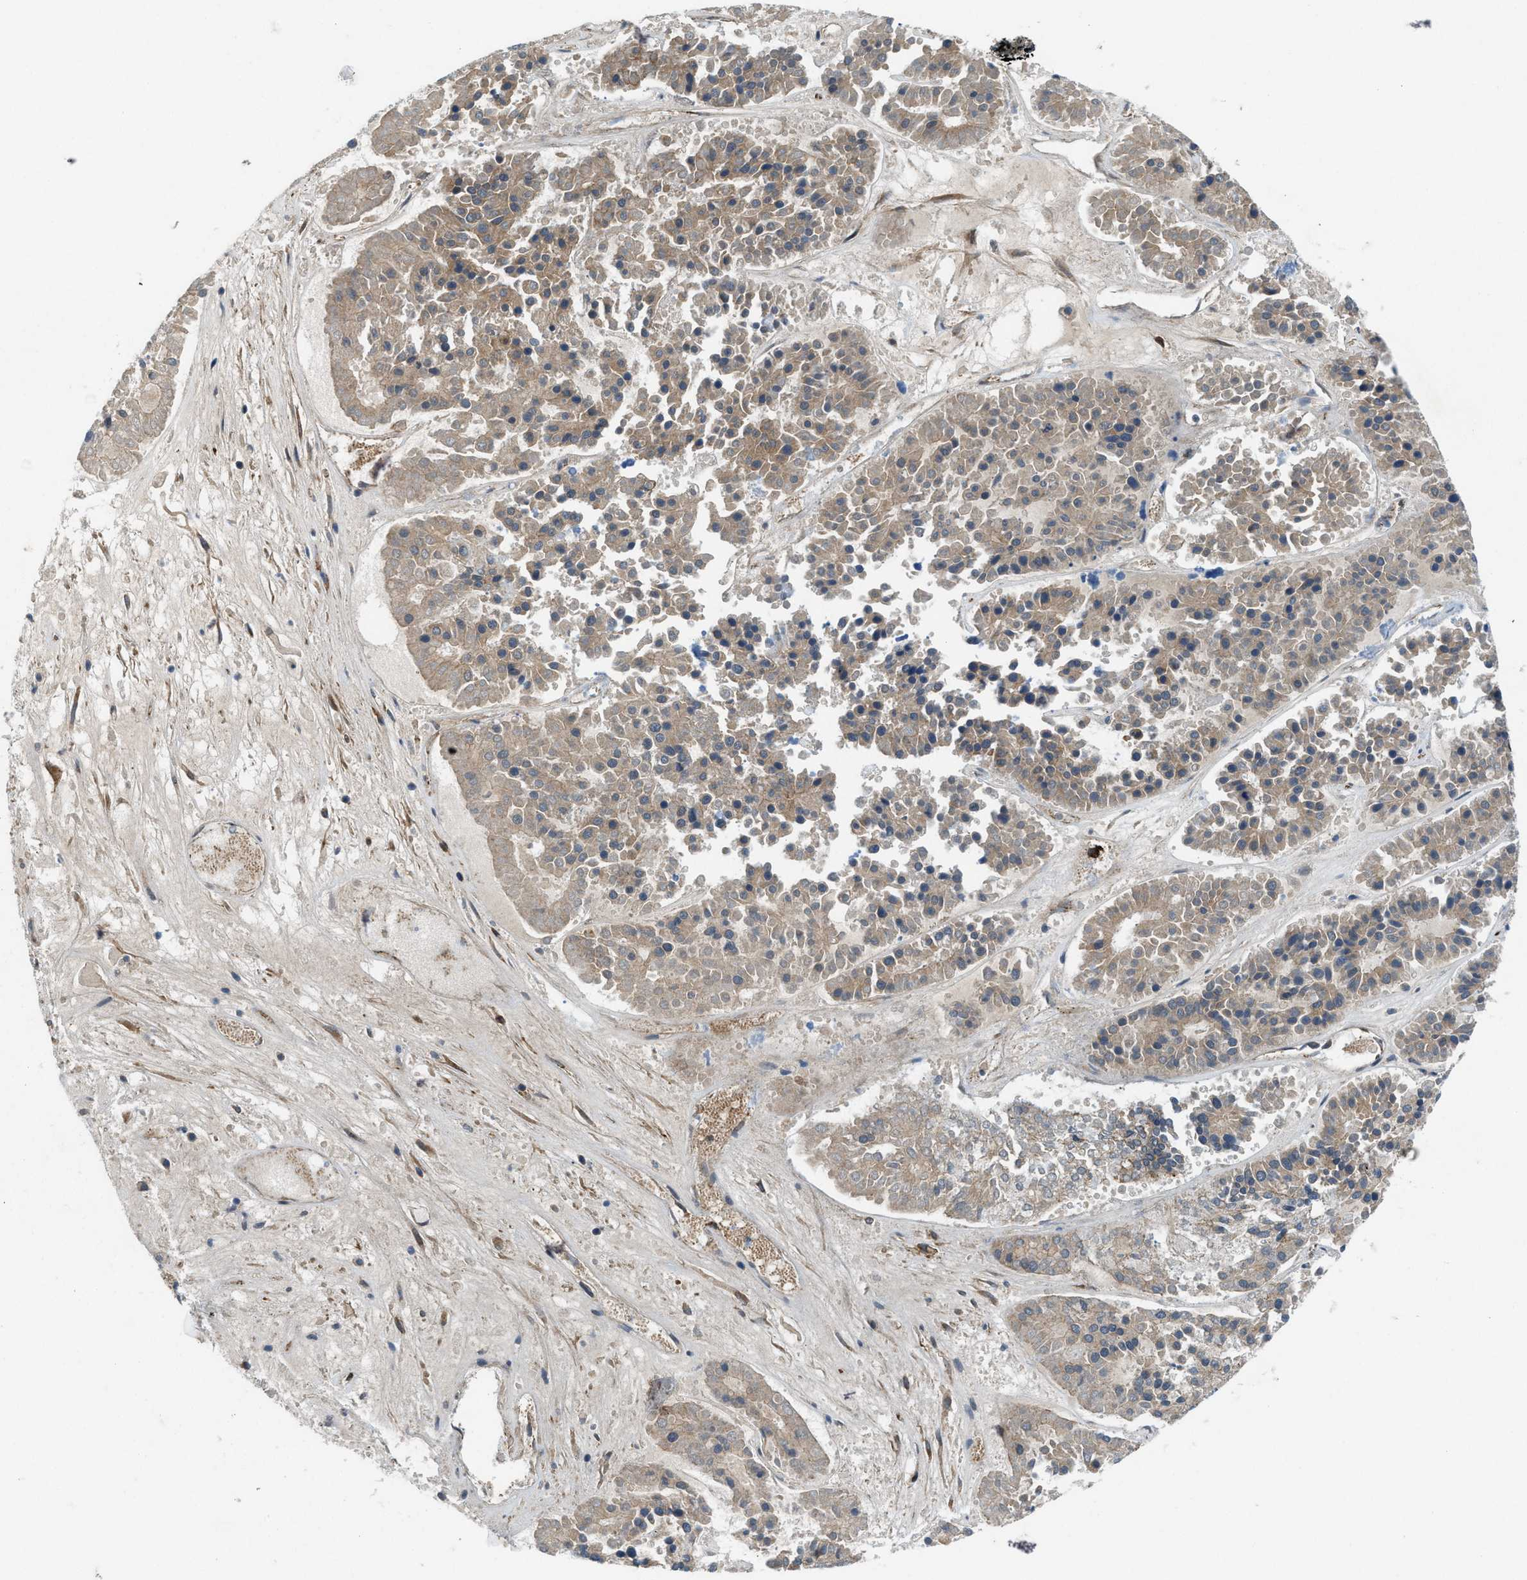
{"staining": {"intensity": "weak", "quantity": ">75%", "location": "cytoplasmic/membranous"}, "tissue": "pancreatic cancer", "cell_type": "Tumor cells", "image_type": "cancer", "snomed": [{"axis": "morphology", "description": "Adenocarcinoma, NOS"}, {"axis": "topography", "description": "Pancreas"}], "caption": "The micrograph exhibits immunohistochemical staining of pancreatic cancer. There is weak cytoplasmic/membranous expression is present in about >75% of tumor cells.", "gene": "URGCP", "patient": {"sex": "male", "age": 50}}